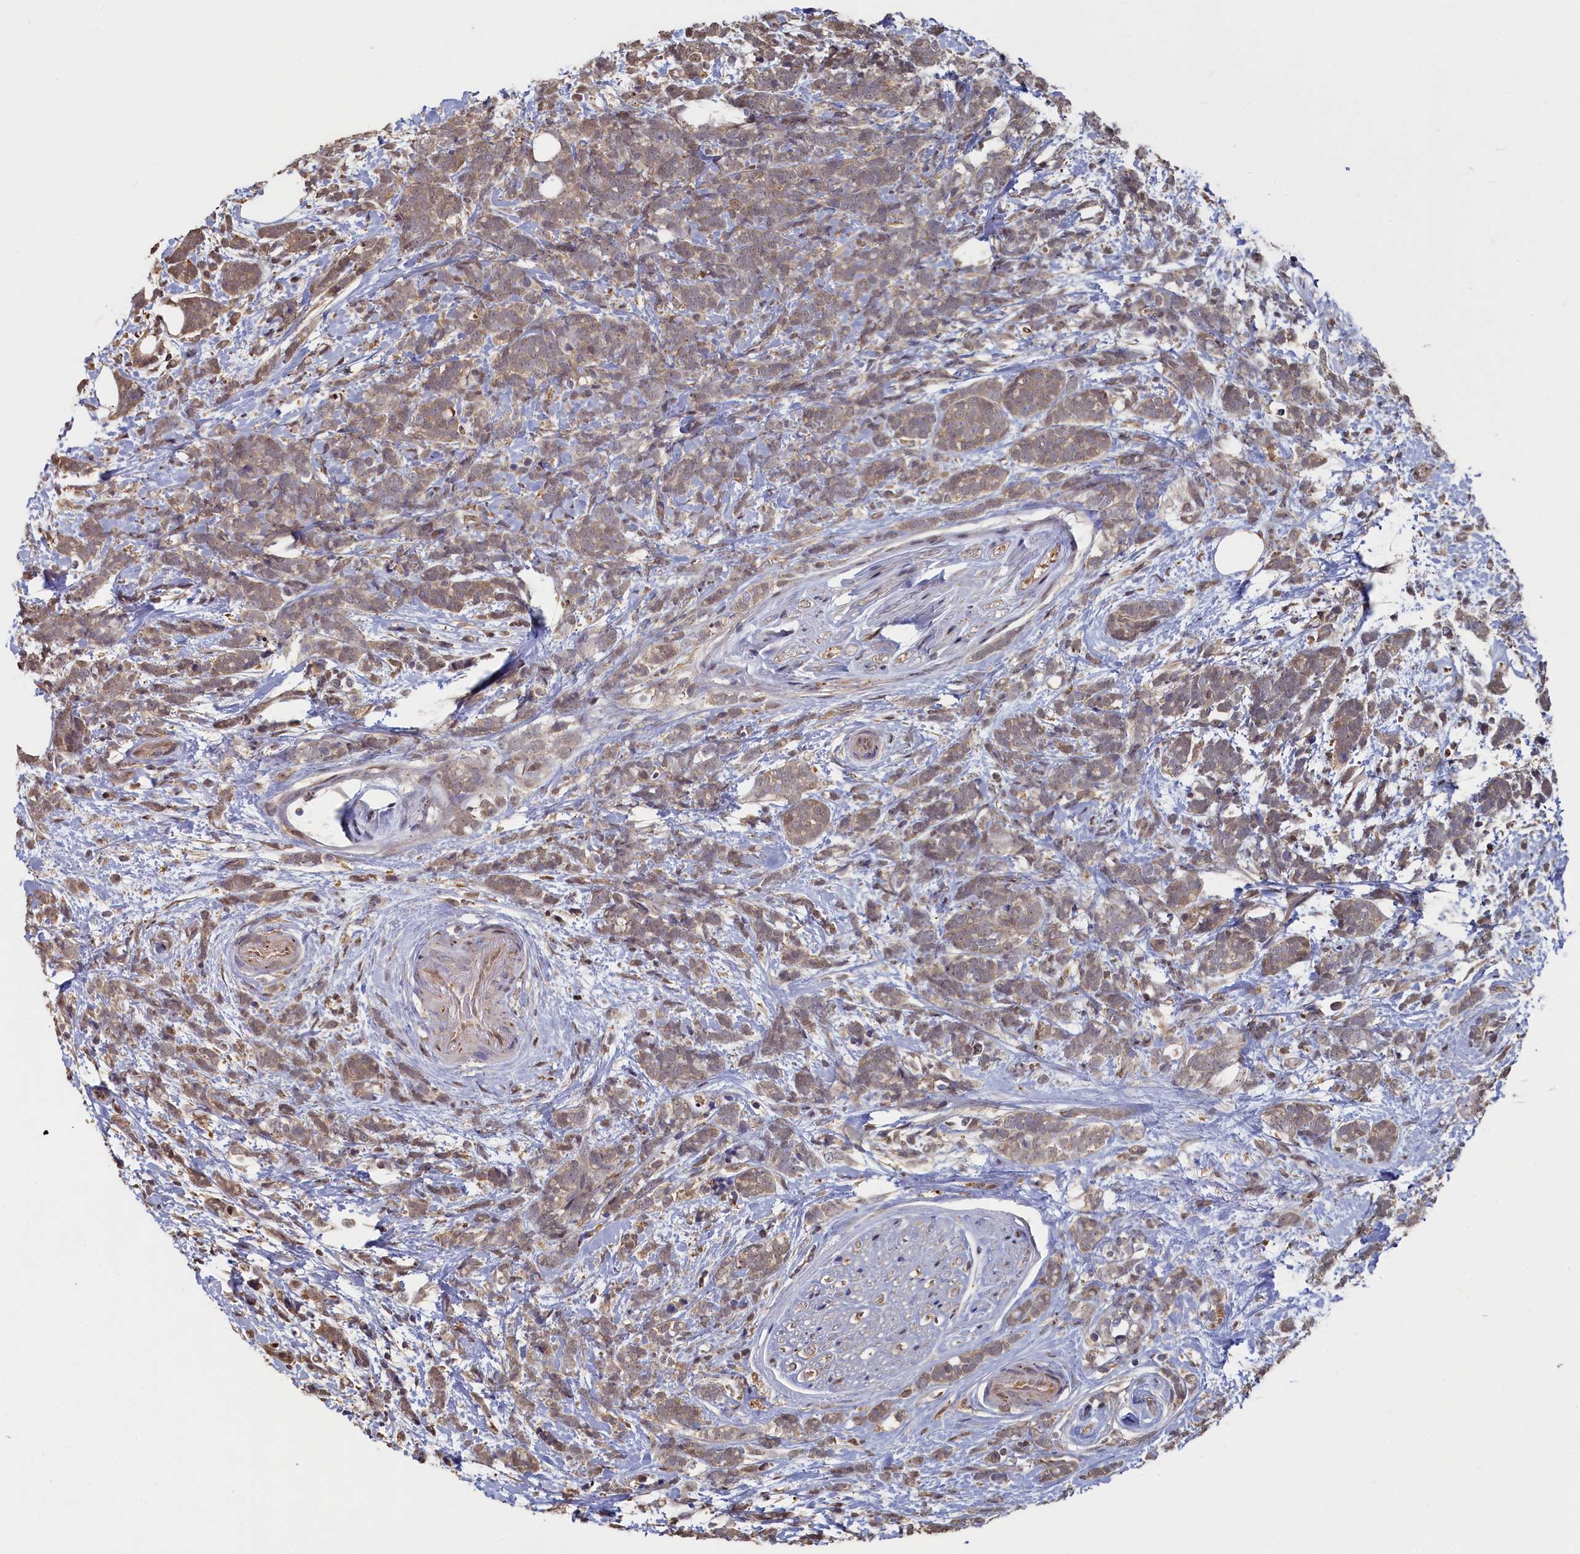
{"staining": {"intensity": "moderate", "quantity": ">75%", "location": "cytoplasmic/membranous"}, "tissue": "breast cancer", "cell_type": "Tumor cells", "image_type": "cancer", "snomed": [{"axis": "morphology", "description": "Lobular carcinoma"}, {"axis": "topography", "description": "Breast"}], "caption": "This is an image of IHC staining of lobular carcinoma (breast), which shows moderate positivity in the cytoplasmic/membranous of tumor cells.", "gene": "UCHL3", "patient": {"sex": "female", "age": 58}}